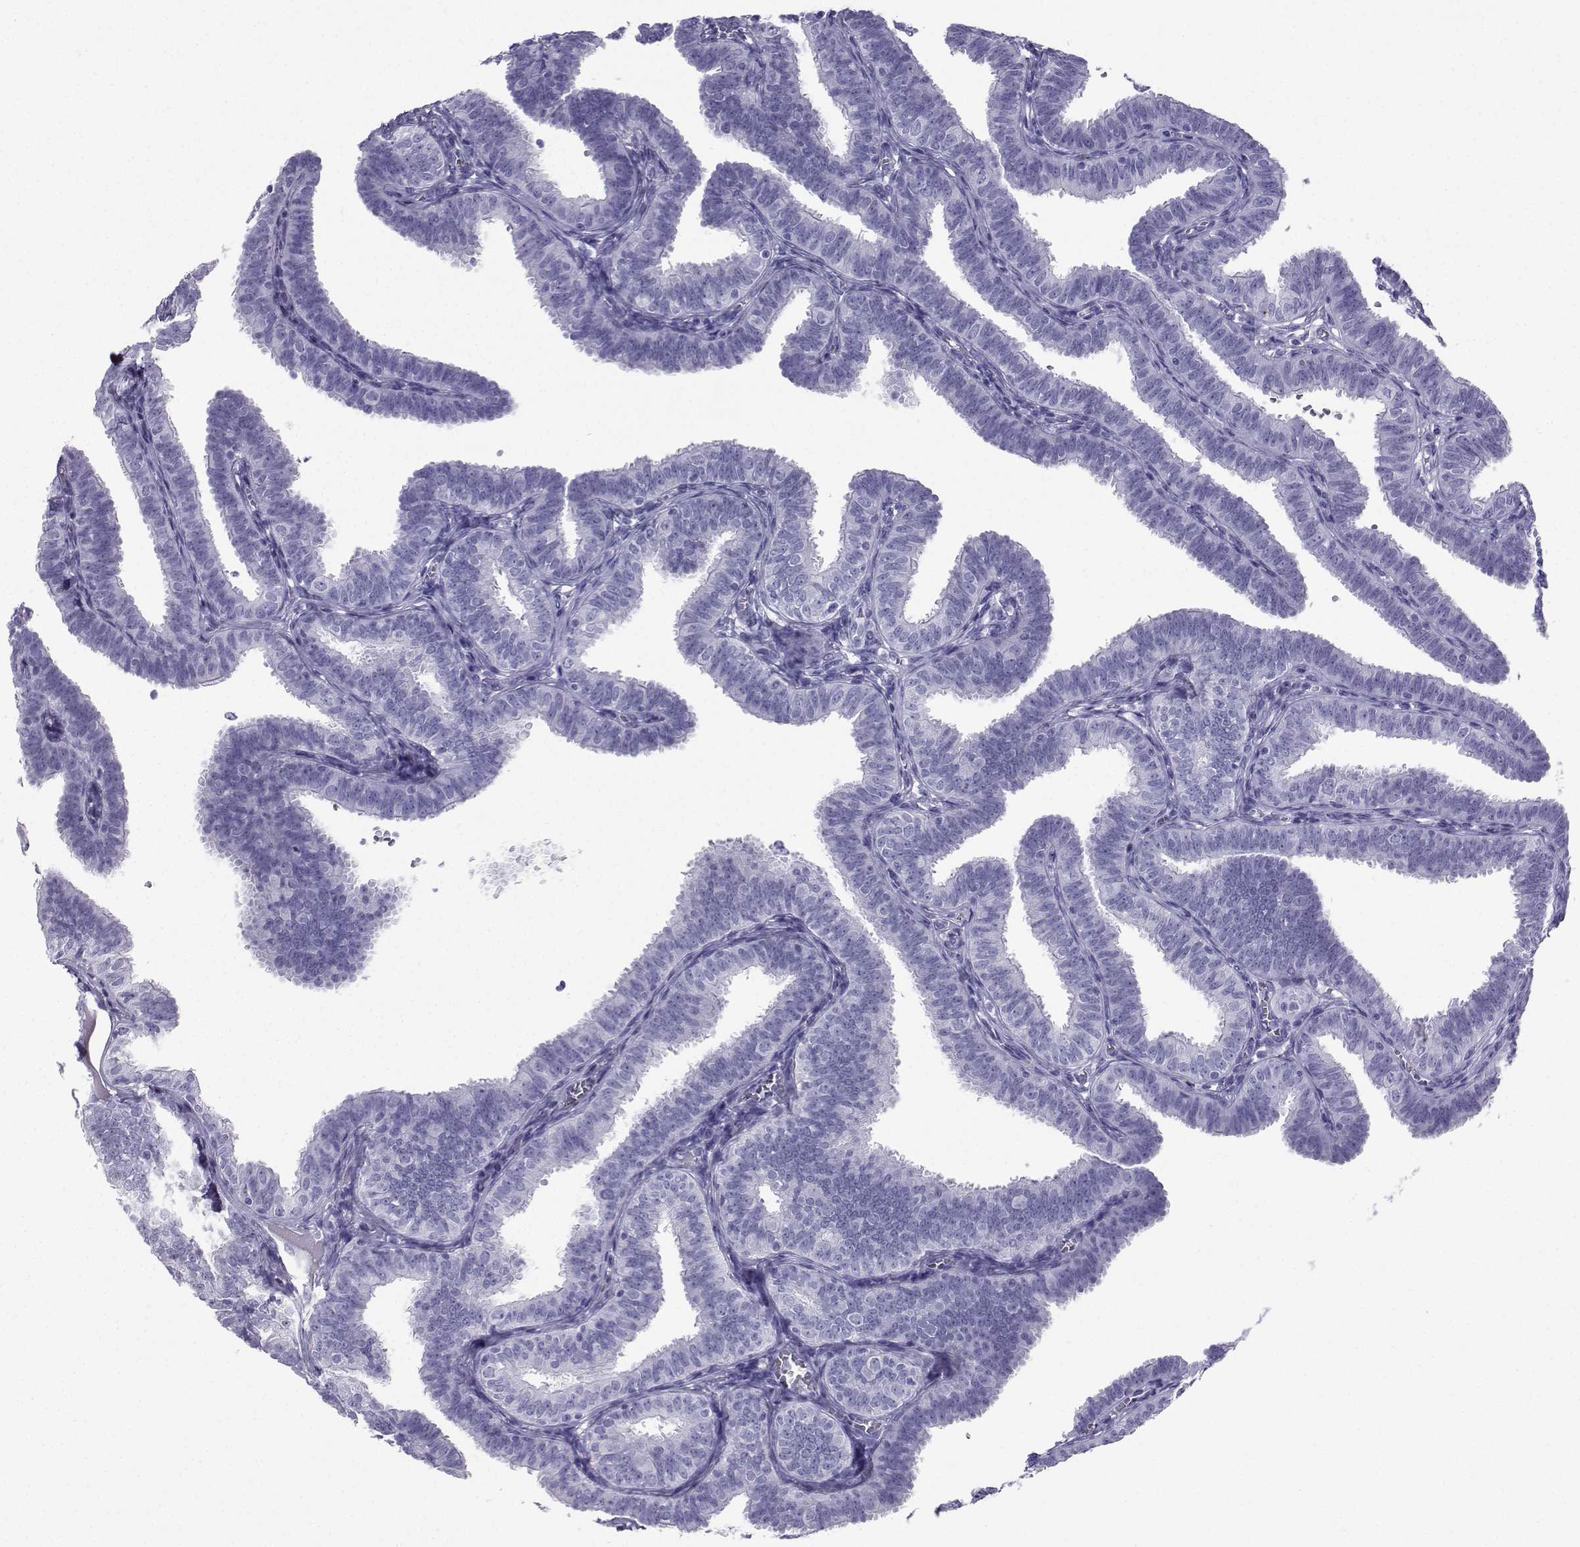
{"staining": {"intensity": "negative", "quantity": "none", "location": "none"}, "tissue": "fallopian tube", "cell_type": "Glandular cells", "image_type": "normal", "snomed": [{"axis": "morphology", "description": "Normal tissue, NOS"}, {"axis": "topography", "description": "Fallopian tube"}], "caption": "Fallopian tube stained for a protein using immunohistochemistry exhibits no positivity glandular cells.", "gene": "SLC18A2", "patient": {"sex": "female", "age": 25}}